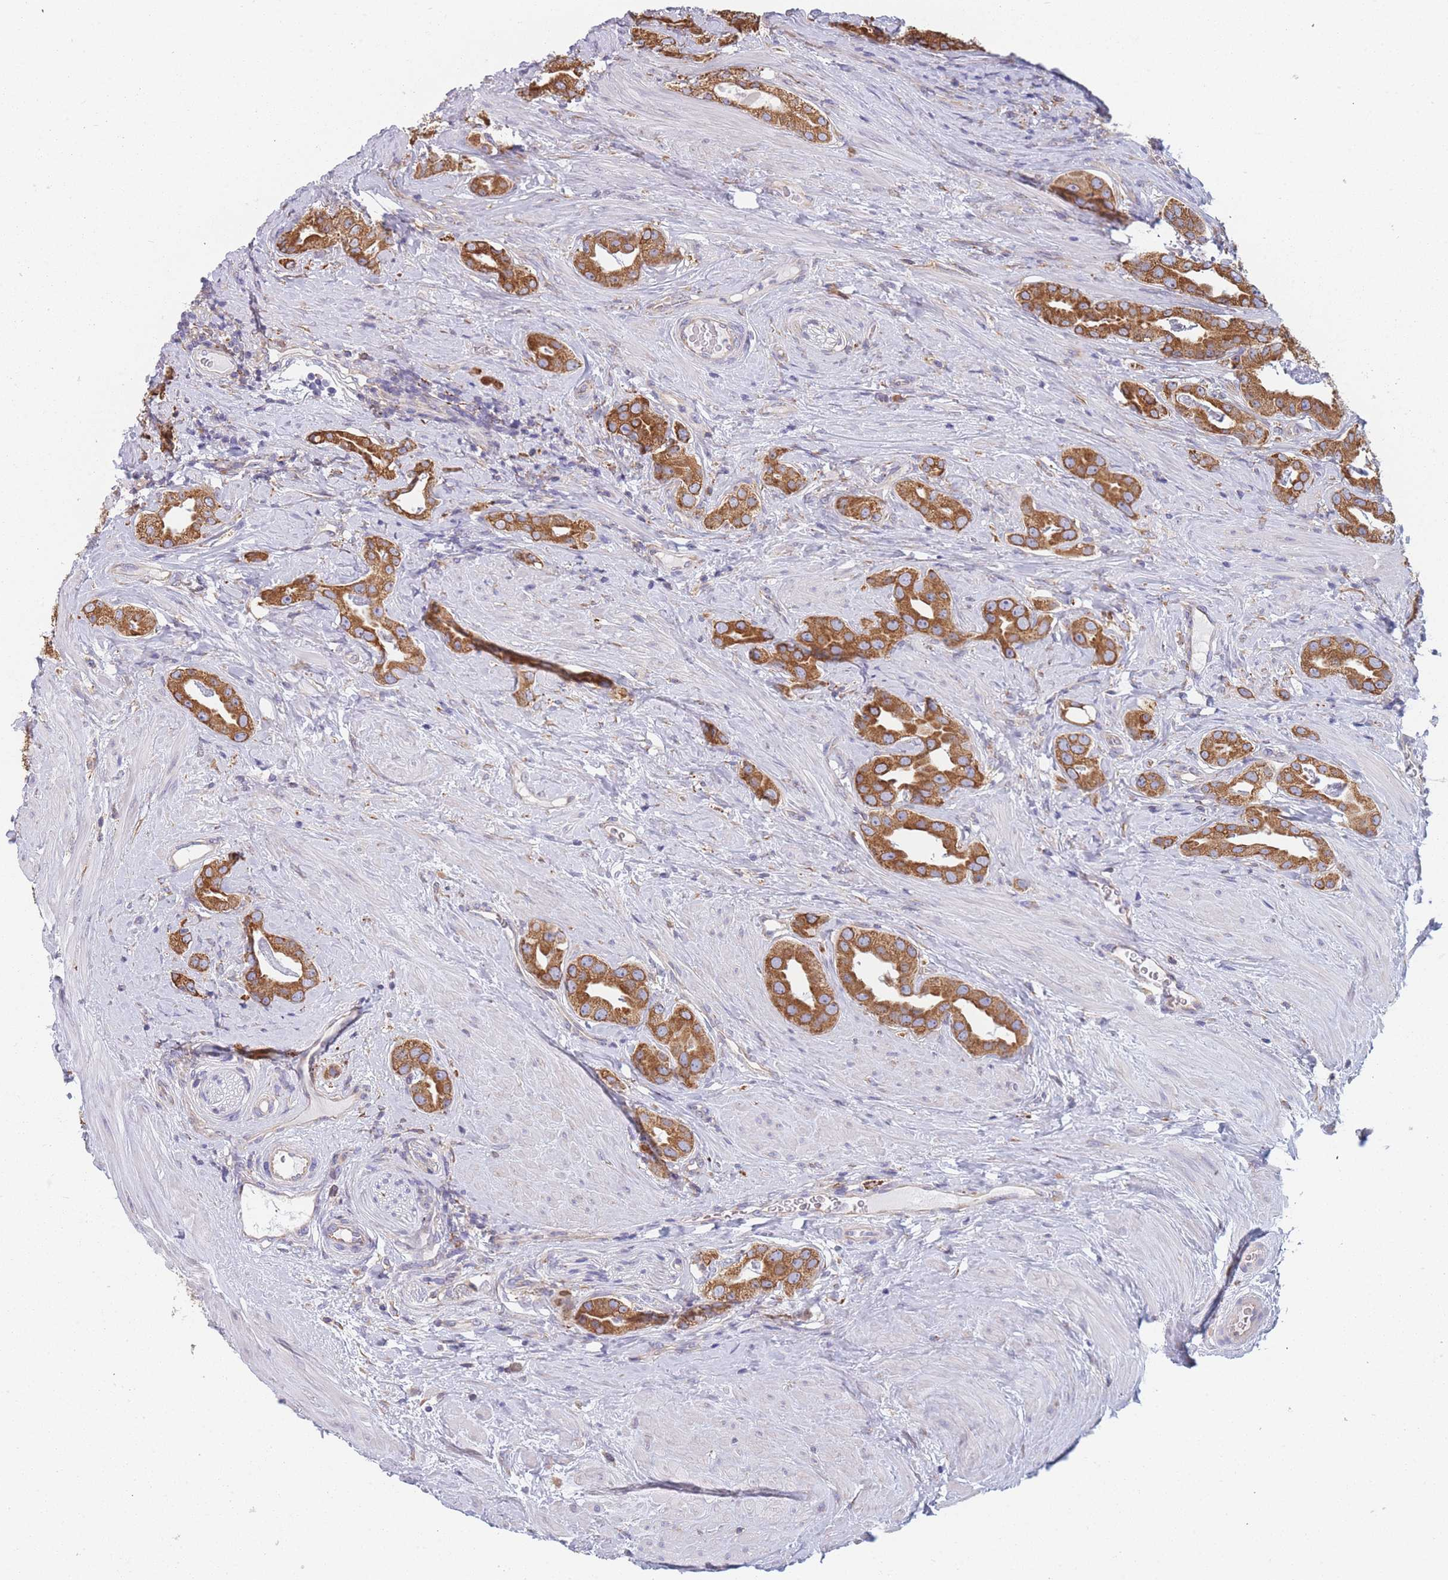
{"staining": {"intensity": "strong", "quantity": ">75%", "location": "cytoplasmic/membranous"}, "tissue": "prostate cancer", "cell_type": "Tumor cells", "image_type": "cancer", "snomed": [{"axis": "morphology", "description": "Adenocarcinoma, High grade"}, {"axis": "topography", "description": "Prostate"}], "caption": "High-grade adenocarcinoma (prostate) stained for a protein (brown) displays strong cytoplasmic/membranous positive positivity in about >75% of tumor cells.", "gene": "OR7C2", "patient": {"sex": "male", "age": 63}}